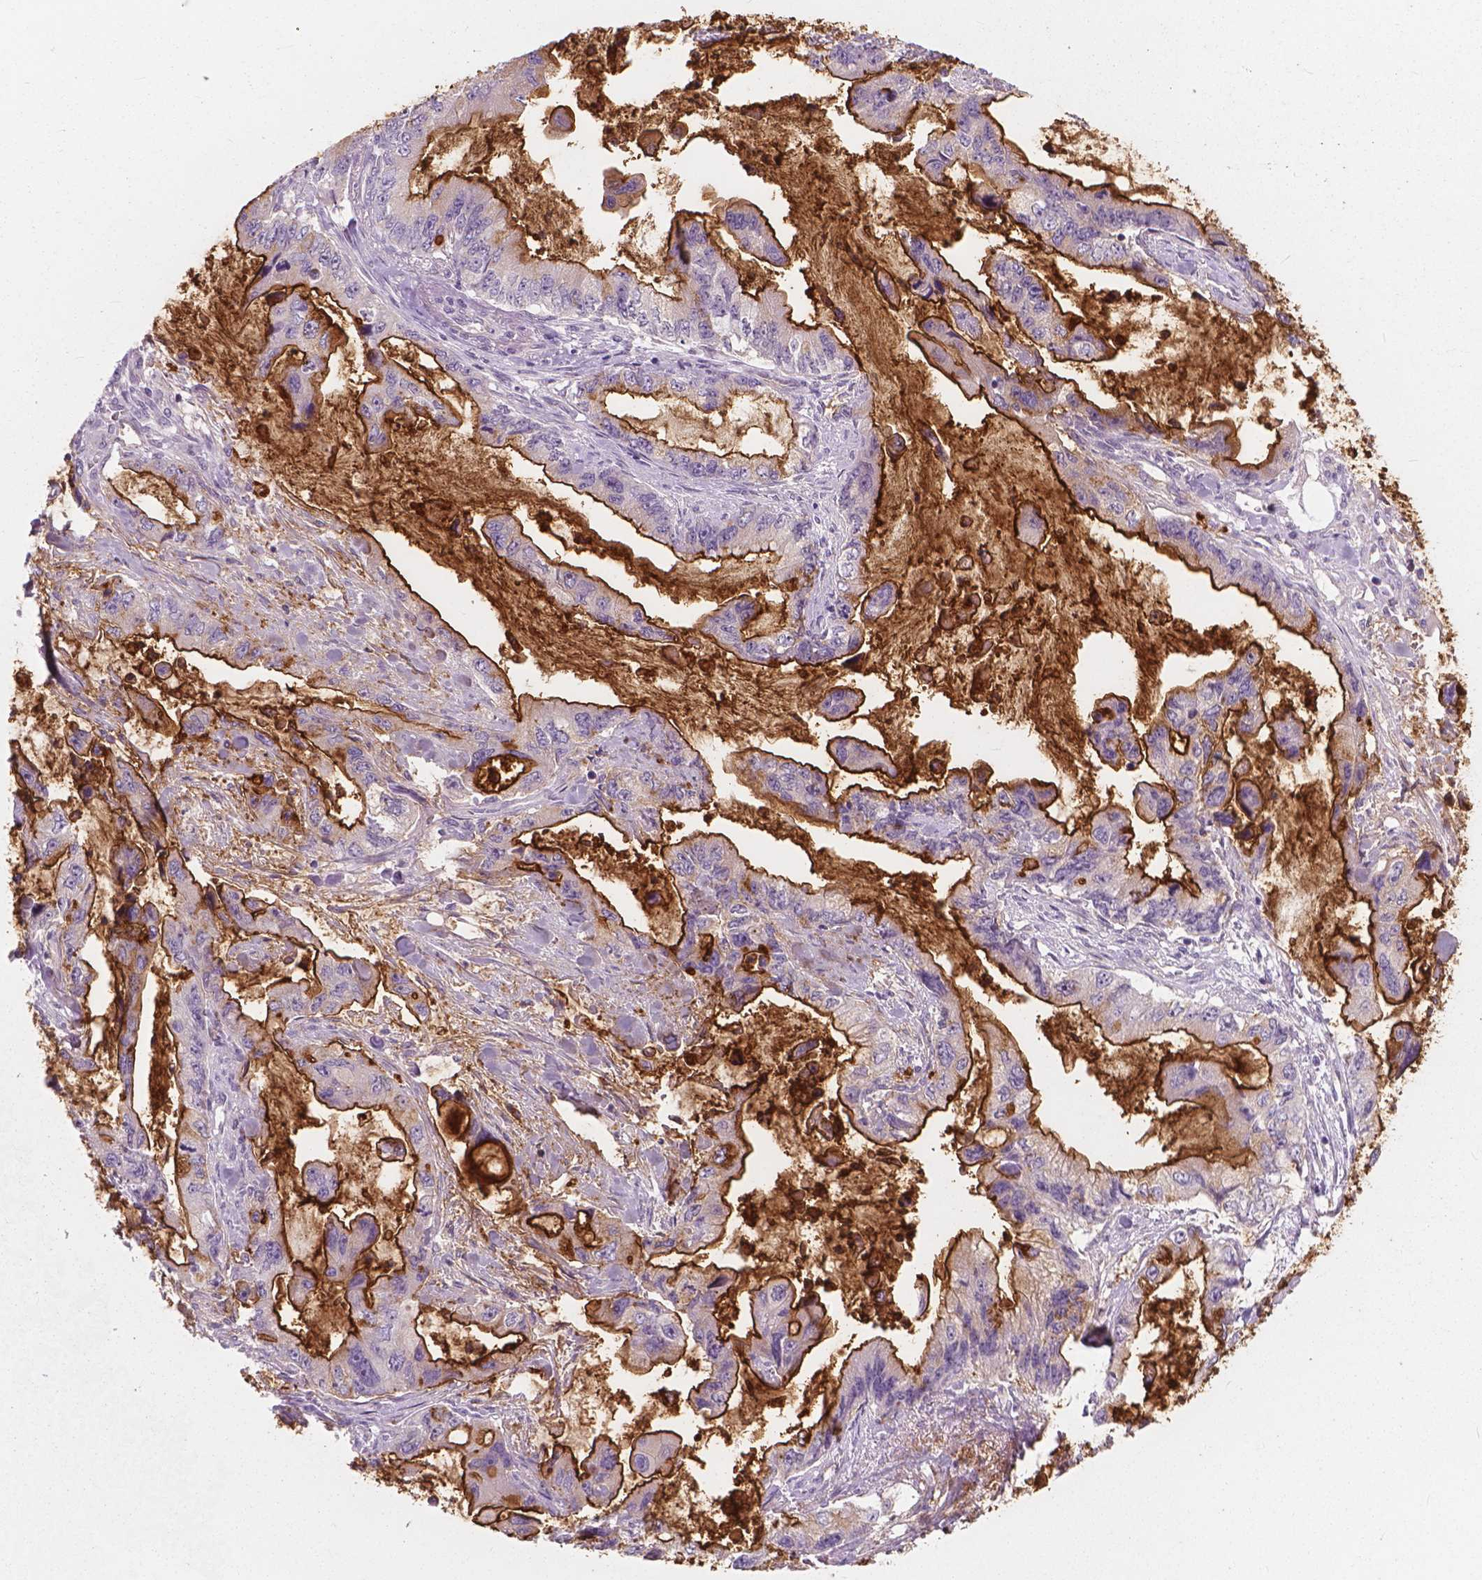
{"staining": {"intensity": "strong", "quantity": "<25%", "location": "cytoplasmic/membranous"}, "tissue": "stomach cancer", "cell_type": "Tumor cells", "image_type": "cancer", "snomed": [{"axis": "morphology", "description": "Adenocarcinoma, NOS"}, {"axis": "topography", "description": "Pancreas"}, {"axis": "topography", "description": "Stomach, upper"}, {"axis": "topography", "description": "Stomach"}], "caption": "Brown immunohistochemical staining in human adenocarcinoma (stomach) shows strong cytoplasmic/membranous staining in about <25% of tumor cells.", "gene": "GPRC5A", "patient": {"sex": "male", "age": 77}}